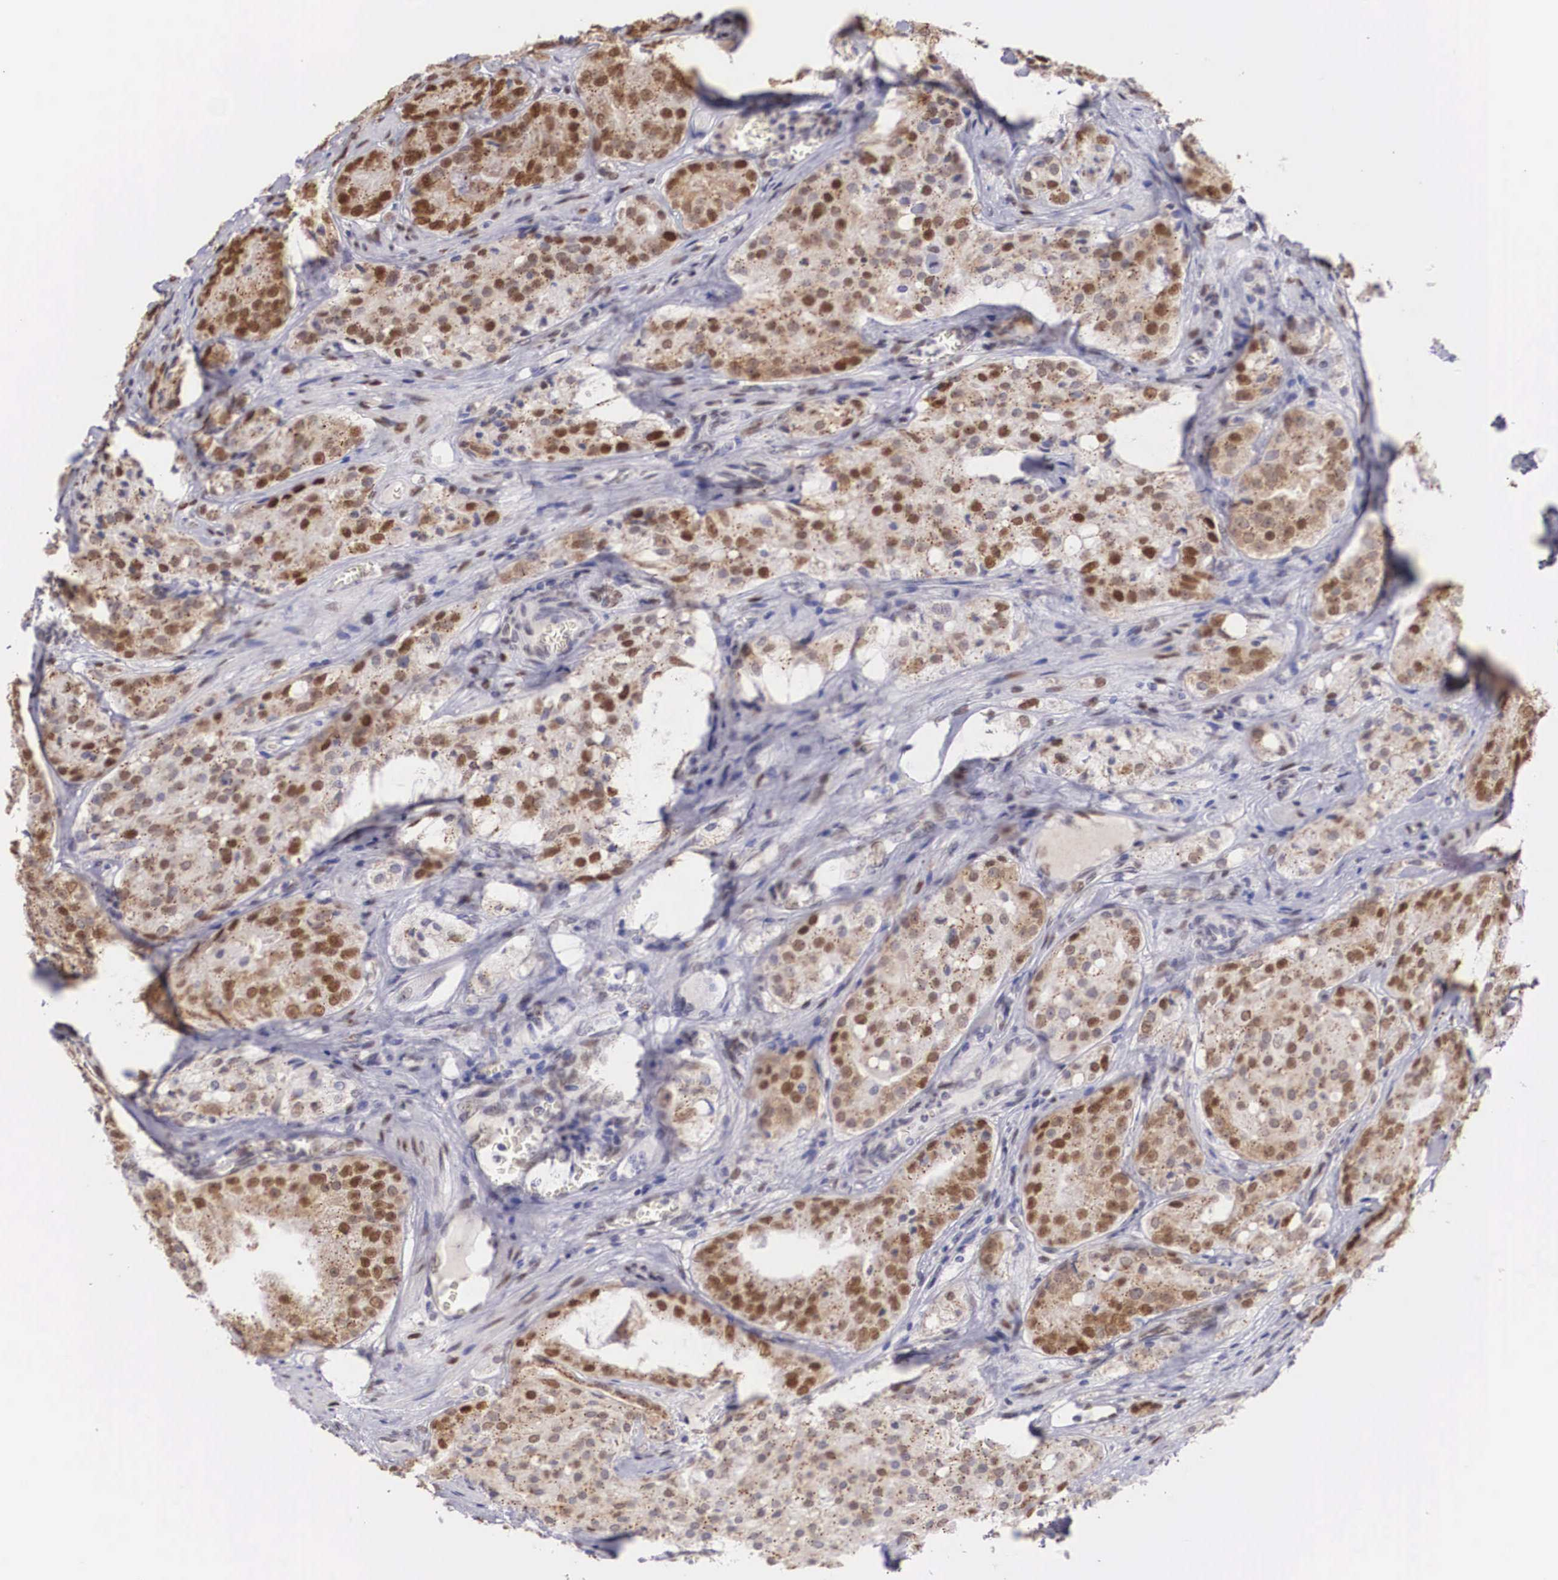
{"staining": {"intensity": "moderate", "quantity": "25%-75%", "location": "nuclear"}, "tissue": "prostate cancer", "cell_type": "Tumor cells", "image_type": "cancer", "snomed": [{"axis": "morphology", "description": "Adenocarcinoma, Medium grade"}, {"axis": "topography", "description": "Prostate"}], "caption": "About 25%-75% of tumor cells in human prostate cancer (adenocarcinoma (medium-grade)) reveal moderate nuclear protein expression as visualized by brown immunohistochemical staining.", "gene": "HMGN5", "patient": {"sex": "male", "age": 60}}